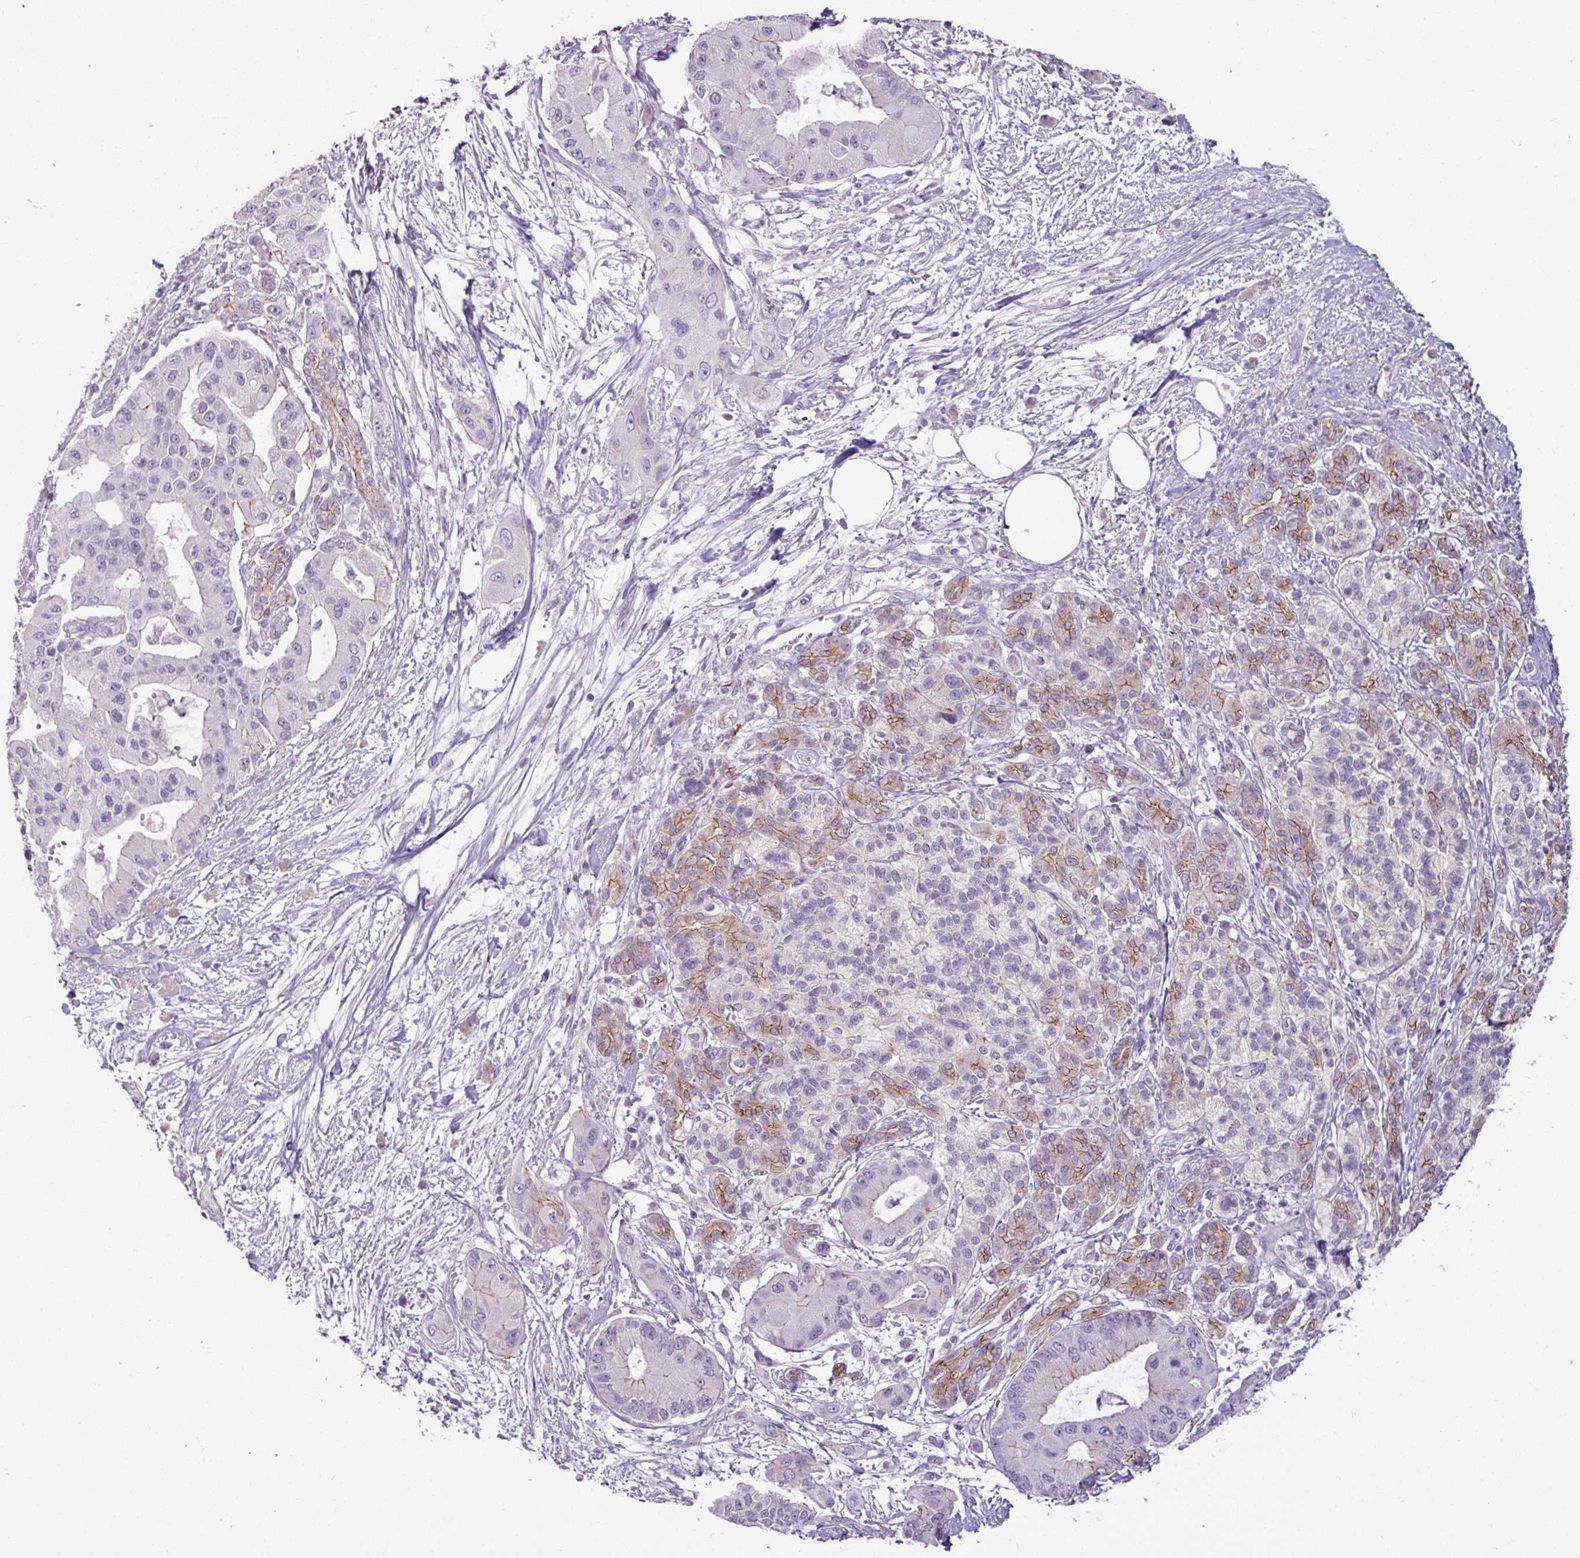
{"staining": {"intensity": "moderate", "quantity": "<25%", "location": "cytoplasmic/membranous"}, "tissue": "pancreatic cancer", "cell_type": "Tumor cells", "image_type": "cancer", "snomed": [{"axis": "morphology", "description": "Adenocarcinoma, NOS"}, {"axis": "topography", "description": "Pancreas"}], "caption": "The immunohistochemical stain shows moderate cytoplasmic/membranous positivity in tumor cells of pancreatic cancer tissue.", "gene": "PNMA6A", "patient": {"sex": "male", "age": 57}}